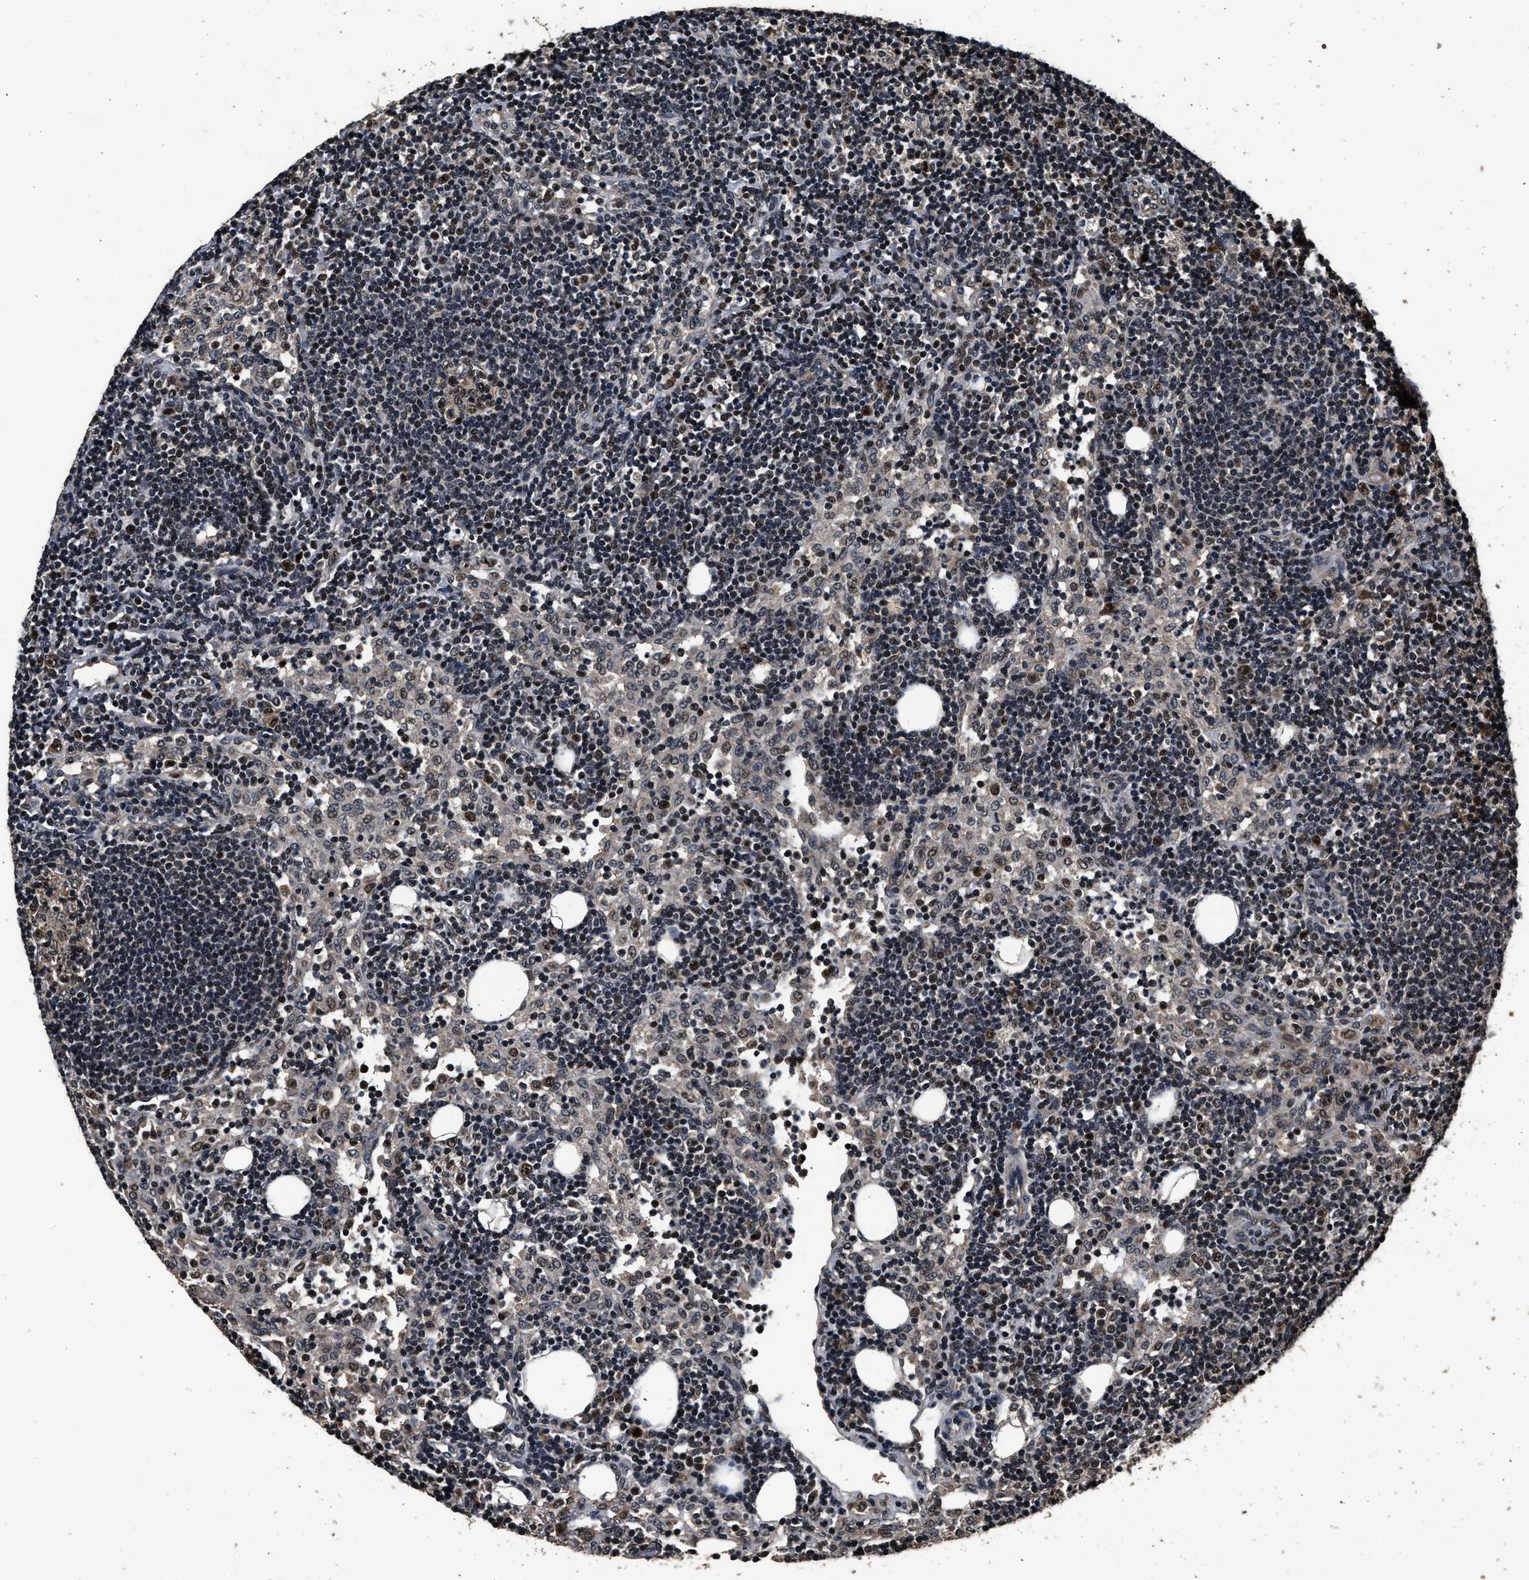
{"staining": {"intensity": "moderate", "quantity": "25%-75%", "location": "nuclear"}, "tissue": "lymph node", "cell_type": "Germinal center cells", "image_type": "normal", "snomed": [{"axis": "morphology", "description": "Normal tissue, NOS"}, {"axis": "morphology", "description": "Carcinoid, malignant, NOS"}, {"axis": "topography", "description": "Lymph node"}], "caption": "Normal lymph node was stained to show a protein in brown. There is medium levels of moderate nuclear positivity in about 25%-75% of germinal center cells. Using DAB (brown) and hematoxylin (blue) stains, captured at high magnification using brightfield microscopy.", "gene": "CSTF1", "patient": {"sex": "male", "age": 47}}